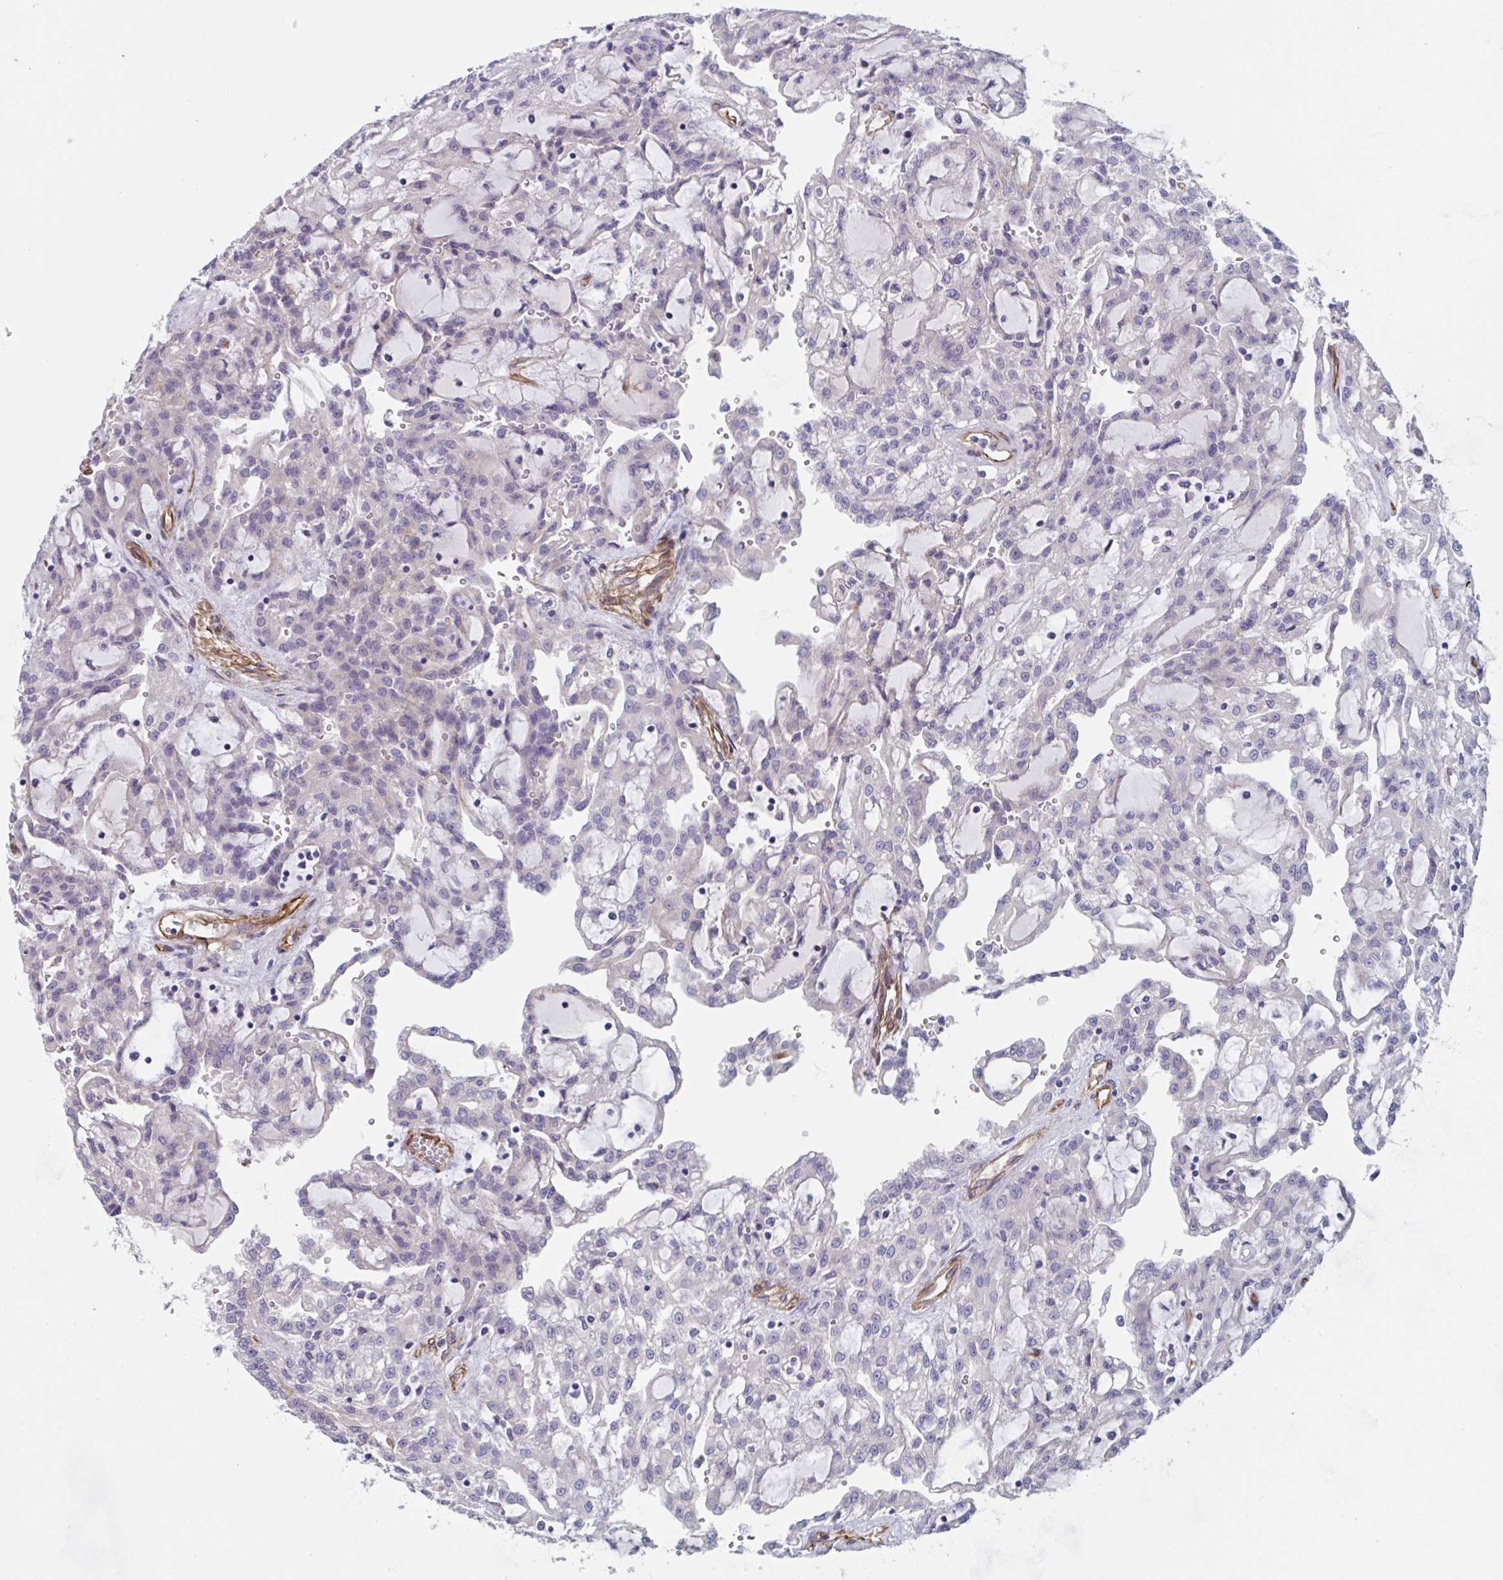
{"staining": {"intensity": "negative", "quantity": "none", "location": "none"}, "tissue": "renal cancer", "cell_type": "Tumor cells", "image_type": "cancer", "snomed": [{"axis": "morphology", "description": "Adenocarcinoma, NOS"}, {"axis": "topography", "description": "Kidney"}], "caption": "An IHC image of renal cancer (adenocarcinoma) is shown. There is no staining in tumor cells of renal cancer (adenocarcinoma).", "gene": "CITED4", "patient": {"sex": "male", "age": 63}}